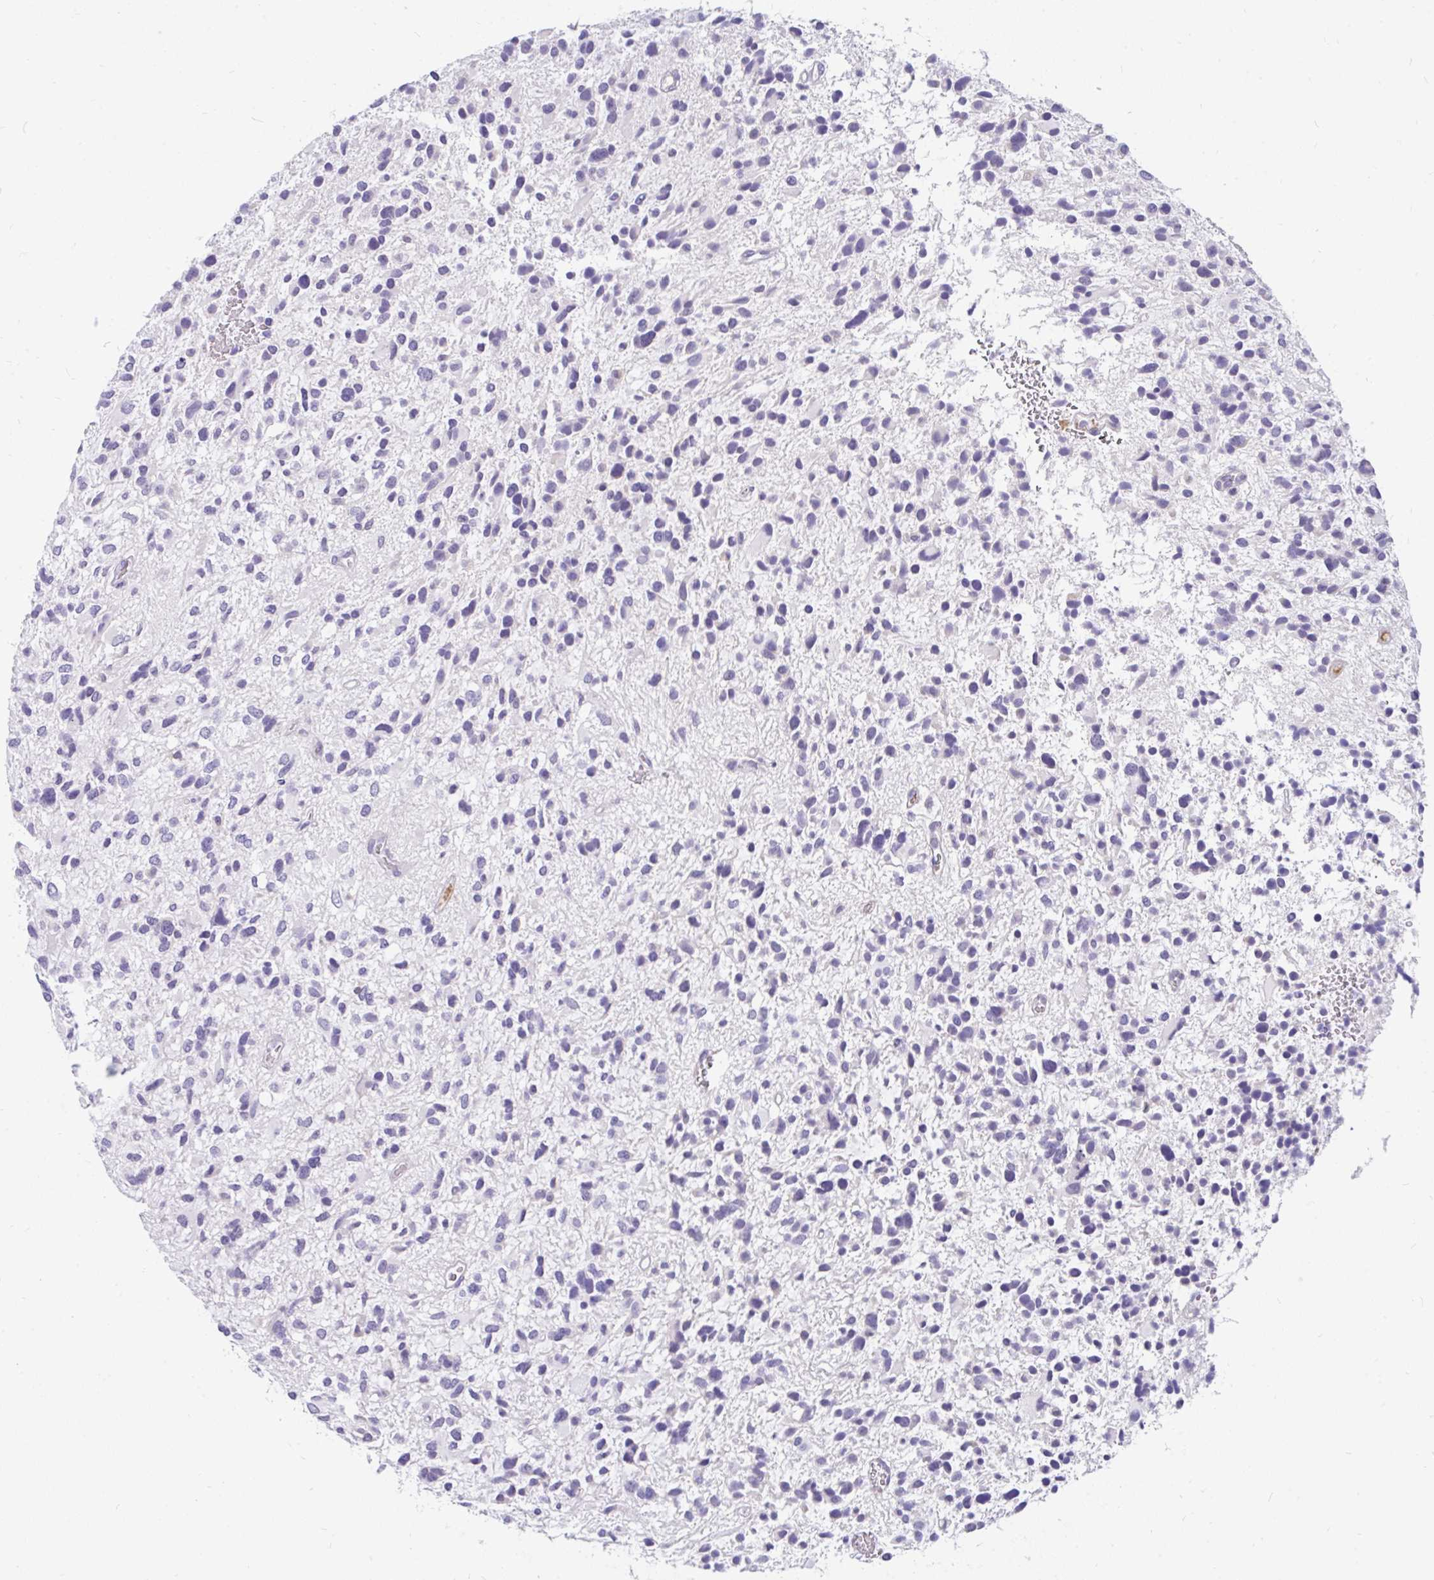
{"staining": {"intensity": "negative", "quantity": "none", "location": "none"}, "tissue": "glioma", "cell_type": "Tumor cells", "image_type": "cancer", "snomed": [{"axis": "morphology", "description": "Glioma, malignant, High grade"}, {"axis": "topography", "description": "Brain"}], "caption": "High power microscopy histopathology image of an immunohistochemistry (IHC) histopathology image of high-grade glioma (malignant), revealing no significant positivity in tumor cells.", "gene": "INTS5", "patient": {"sex": "female", "age": 11}}